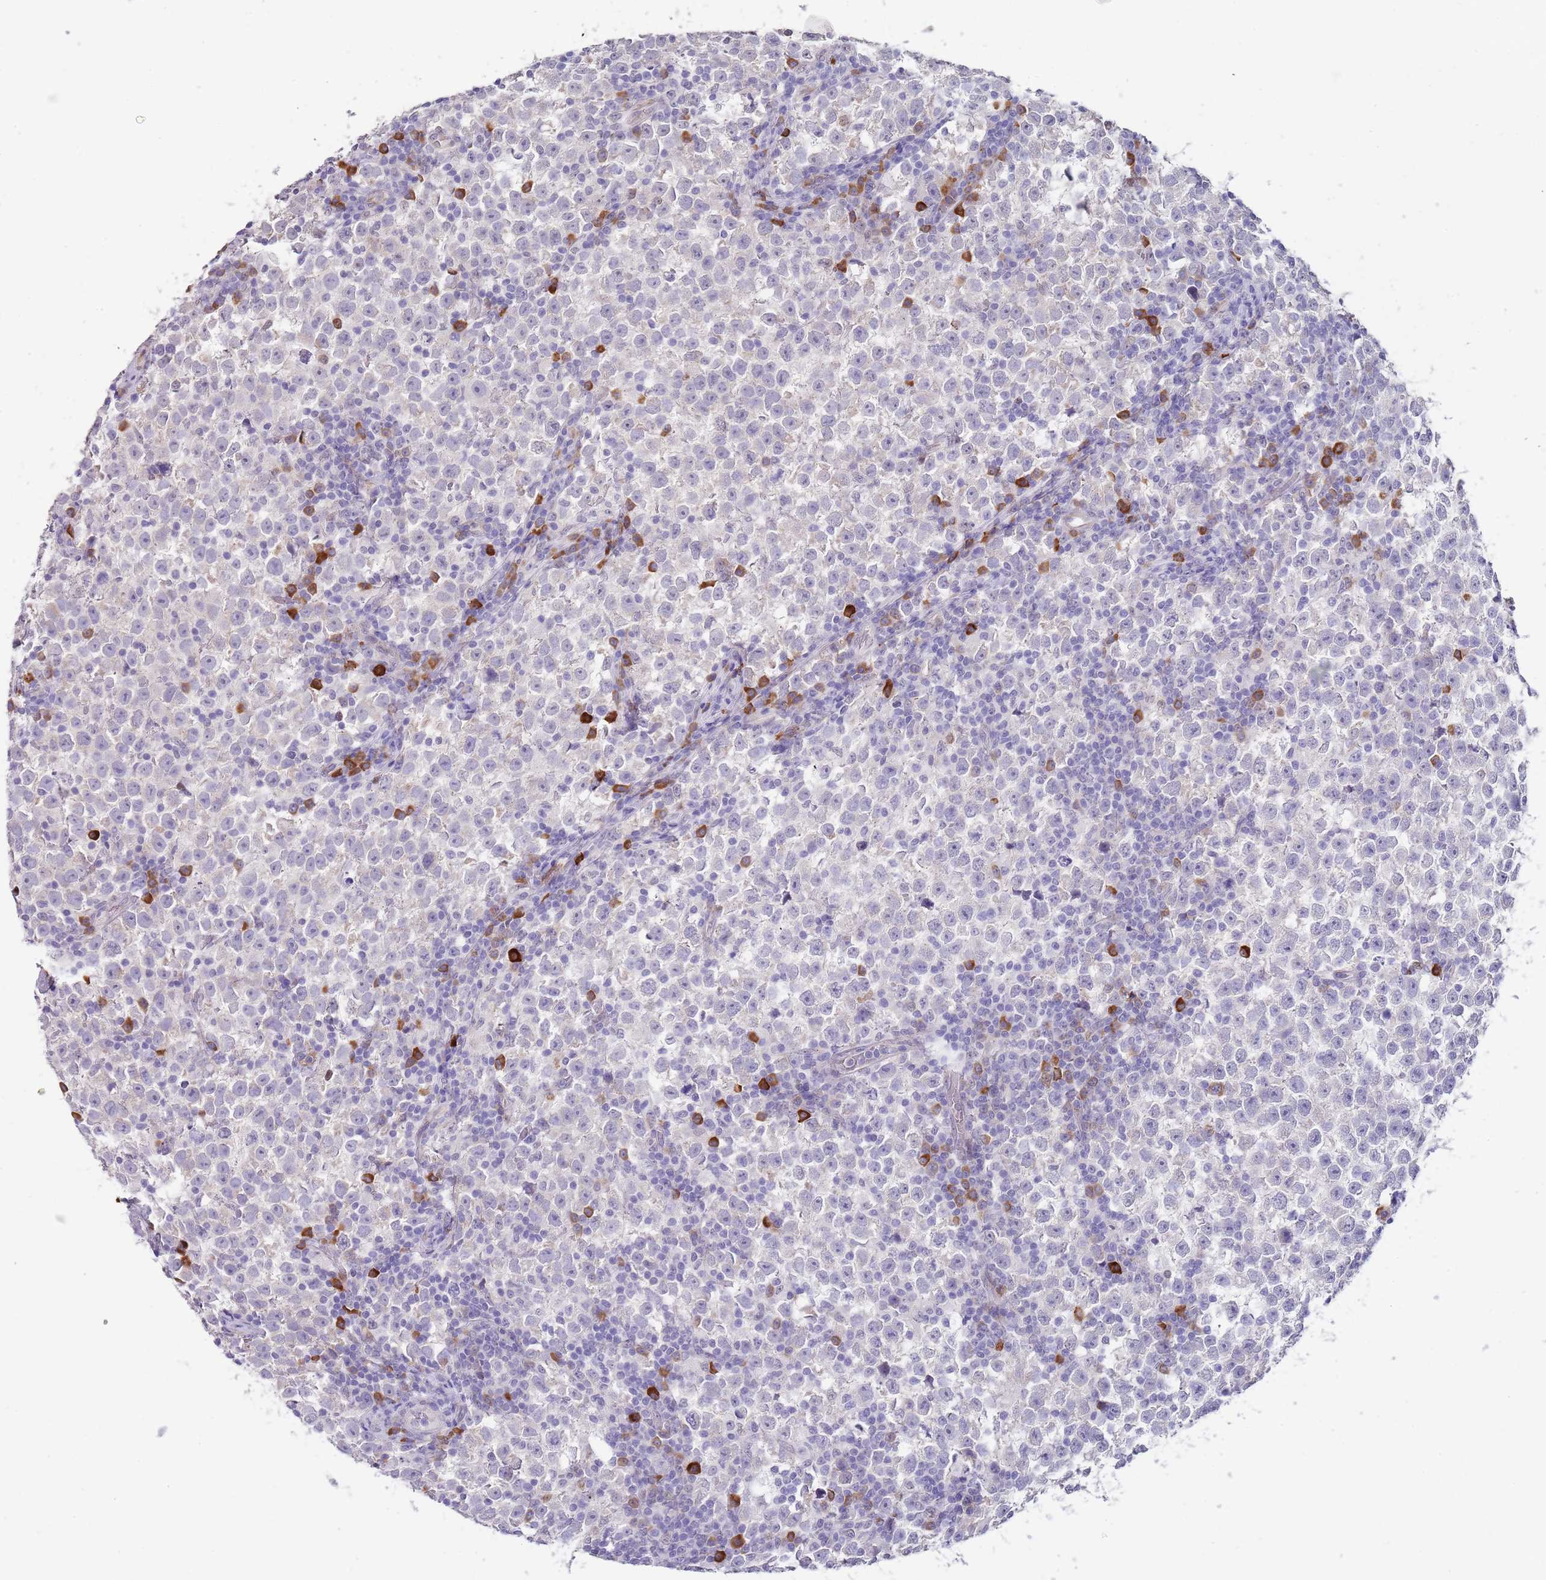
{"staining": {"intensity": "negative", "quantity": "none", "location": "none"}, "tissue": "testis cancer", "cell_type": "Tumor cells", "image_type": "cancer", "snomed": [{"axis": "morphology", "description": "Normal tissue, NOS"}, {"axis": "morphology", "description": "Seminoma, NOS"}, {"axis": "topography", "description": "Testis"}], "caption": "High magnification brightfield microscopy of testis seminoma stained with DAB (3,3'-diaminobenzidine) (brown) and counterstained with hematoxylin (blue): tumor cells show no significant positivity.", "gene": "TNRC6C", "patient": {"sex": "male", "age": 43}}